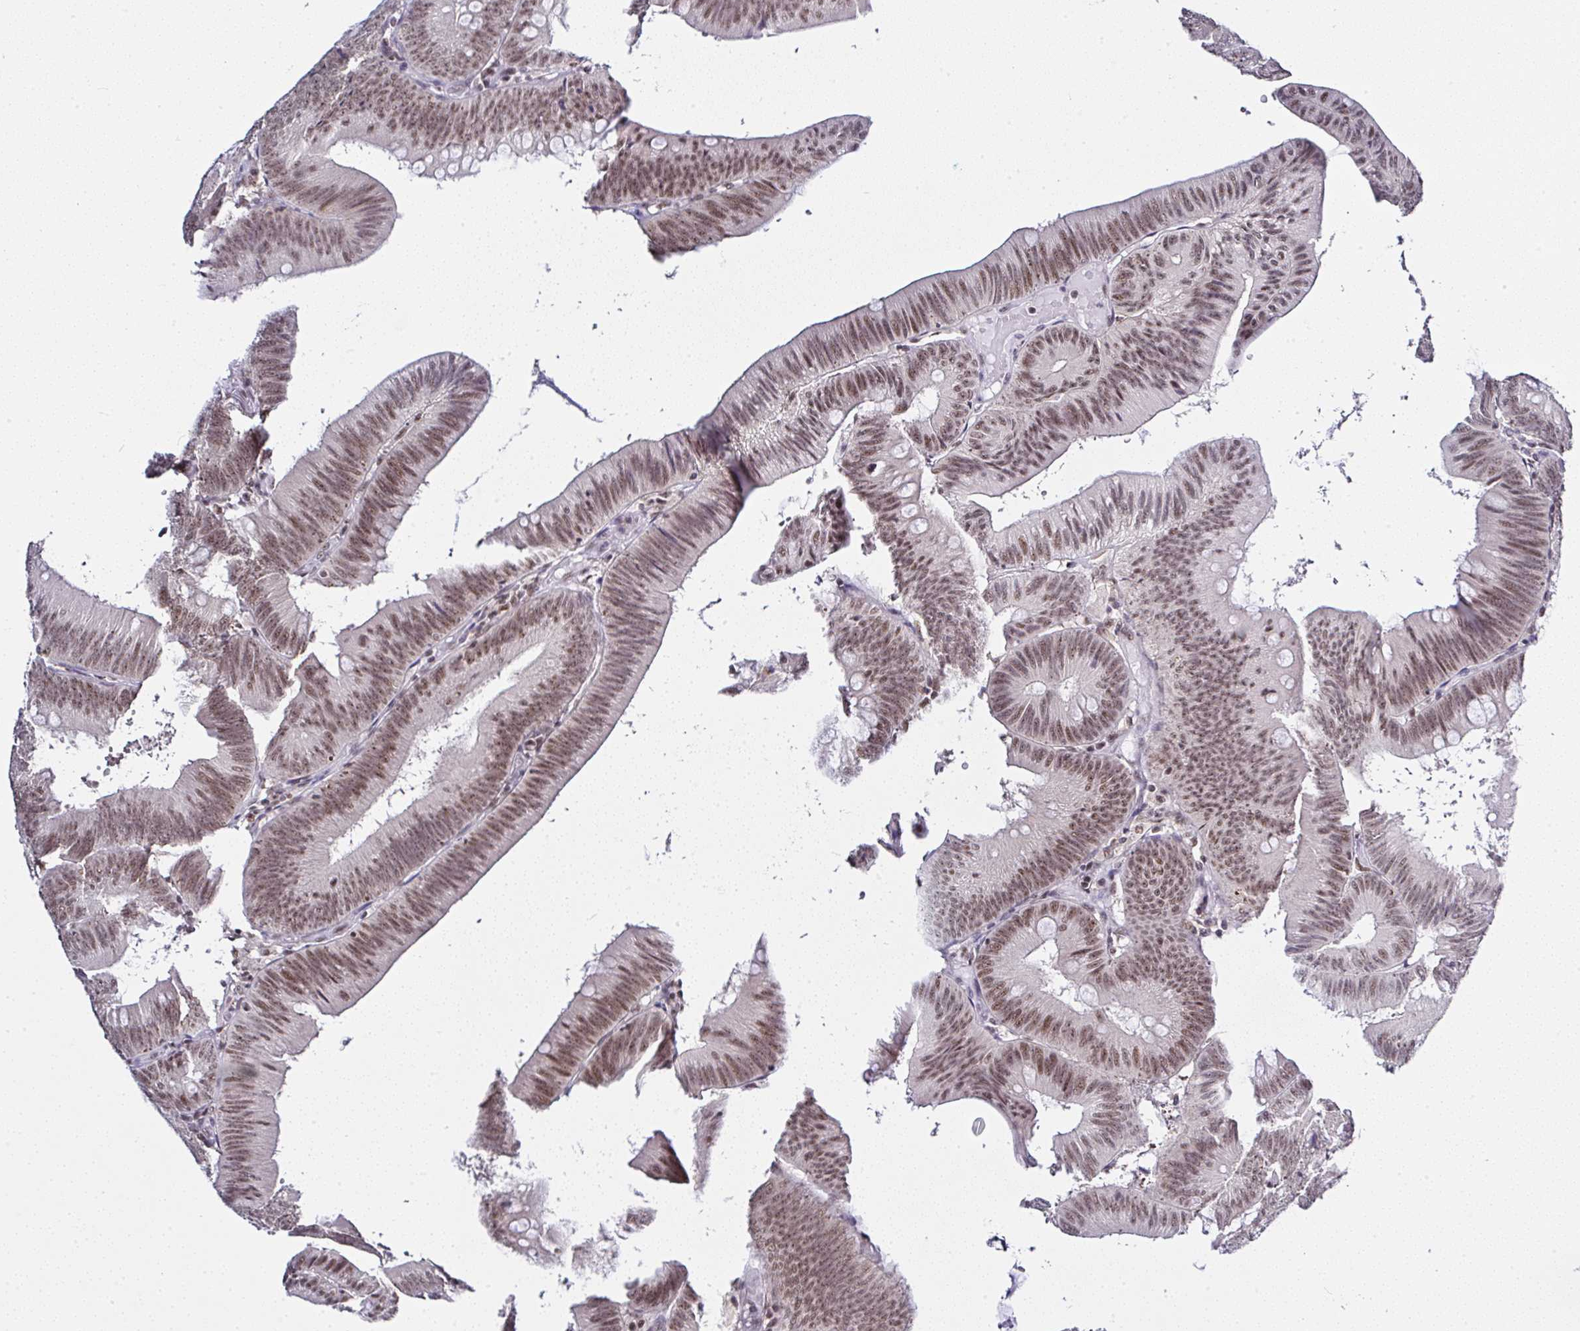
{"staining": {"intensity": "moderate", "quantity": ">75%", "location": "nuclear"}, "tissue": "colorectal cancer", "cell_type": "Tumor cells", "image_type": "cancer", "snomed": [{"axis": "morphology", "description": "Adenocarcinoma, NOS"}, {"axis": "topography", "description": "Colon"}], "caption": "High-power microscopy captured an IHC histopathology image of adenocarcinoma (colorectal), revealing moderate nuclear staining in about >75% of tumor cells. (Brightfield microscopy of DAB IHC at high magnification).", "gene": "PTPN2", "patient": {"sex": "male", "age": 84}}